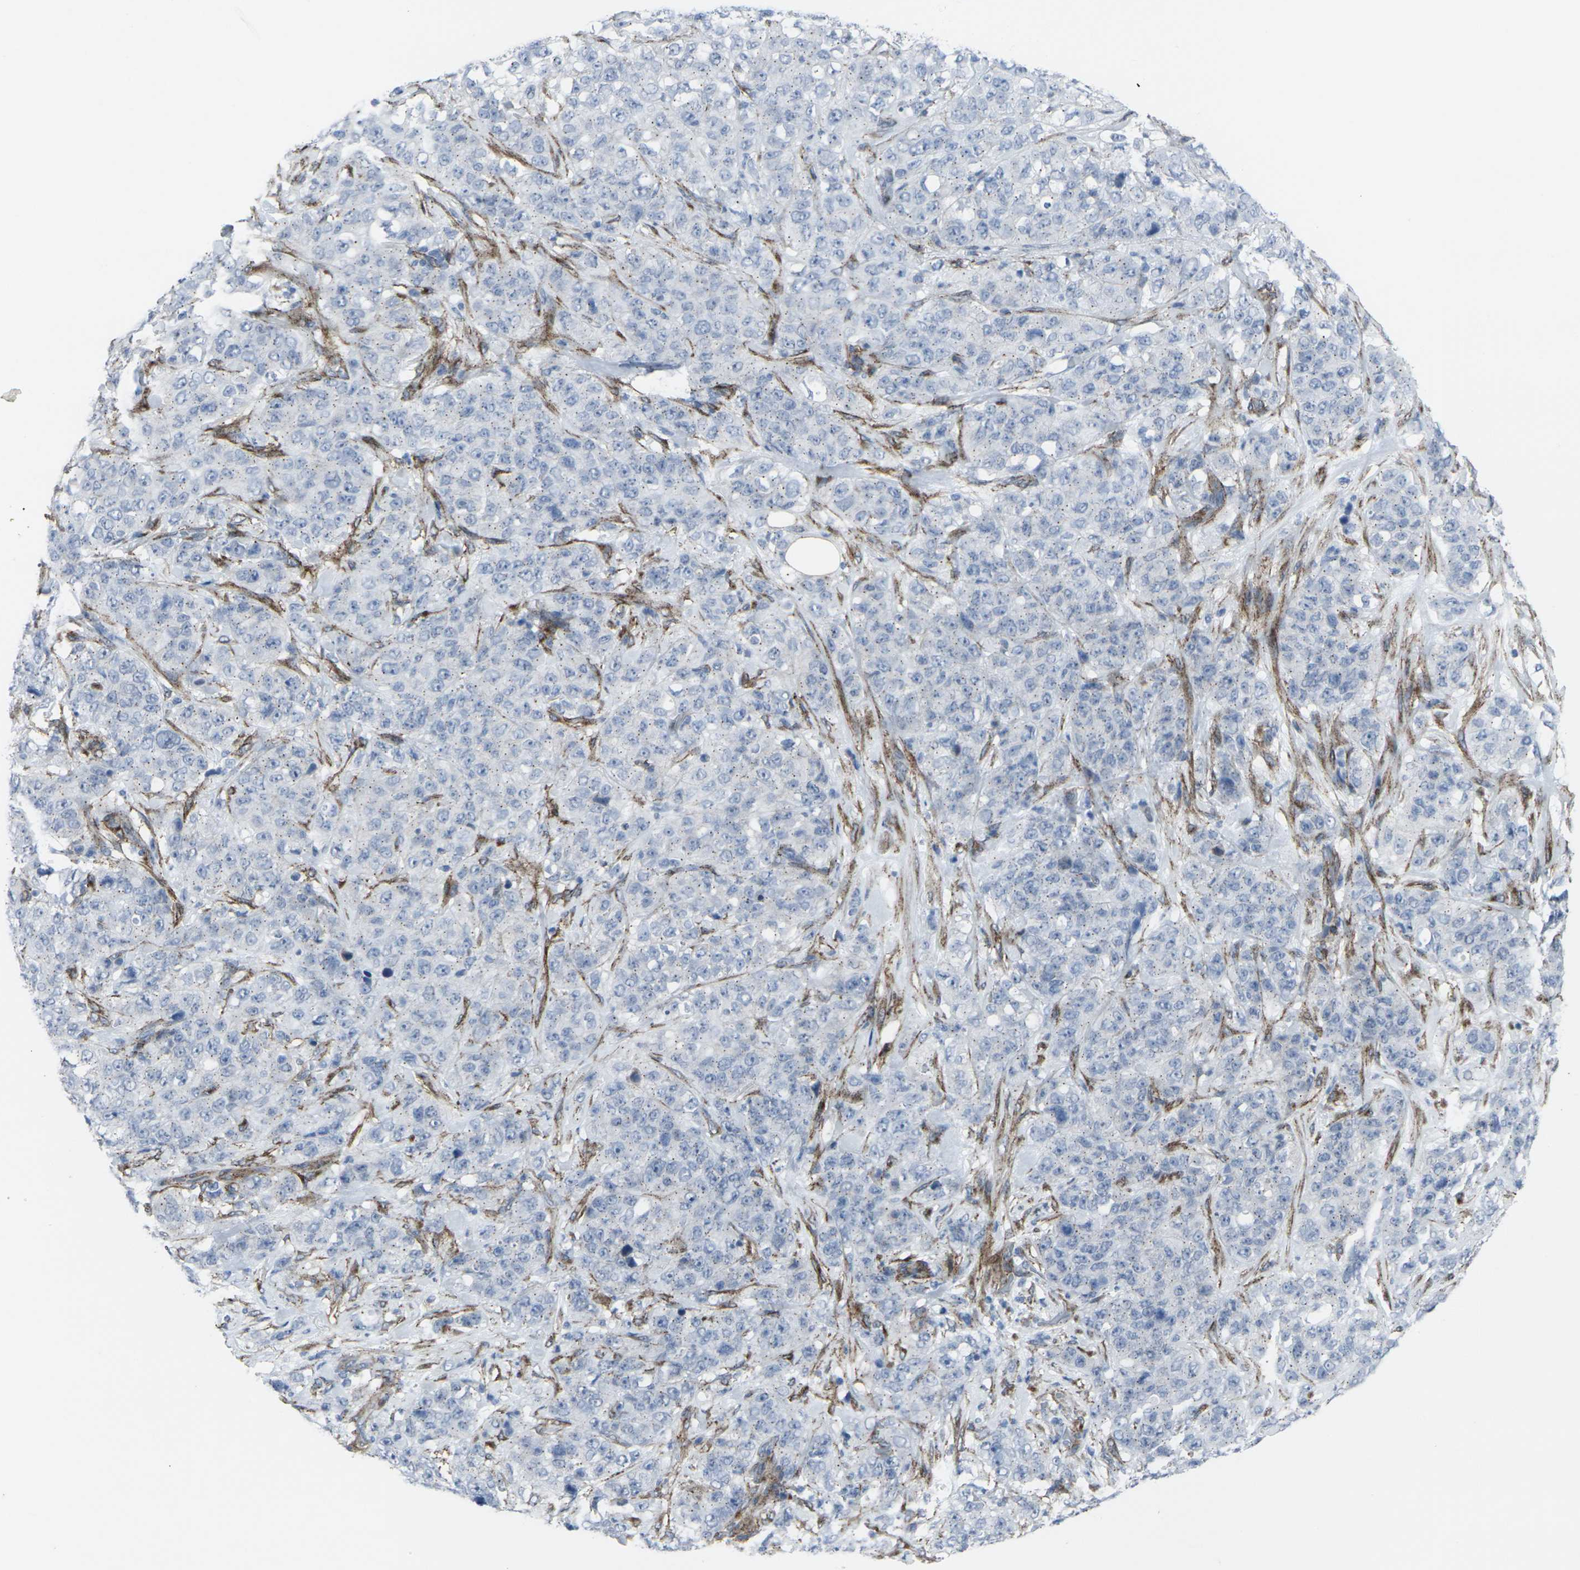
{"staining": {"intensity": "negative", "quantity": "none", "location": "none"}, "tissue": "stomach cancer", "cell_type": "Tumor cells", "image_type": "cancer", "snomed": [{"axis": "morphology", "description": "Adenocarcinoma, NOS"}, {"axis": "topography", "description": "Stomach"}], "caption": "Micrograph shows no significant protein staining in tumor cells of stomach cancer.", "gene": "CDH11", "patient": {"sex": "male", "age": 48}}